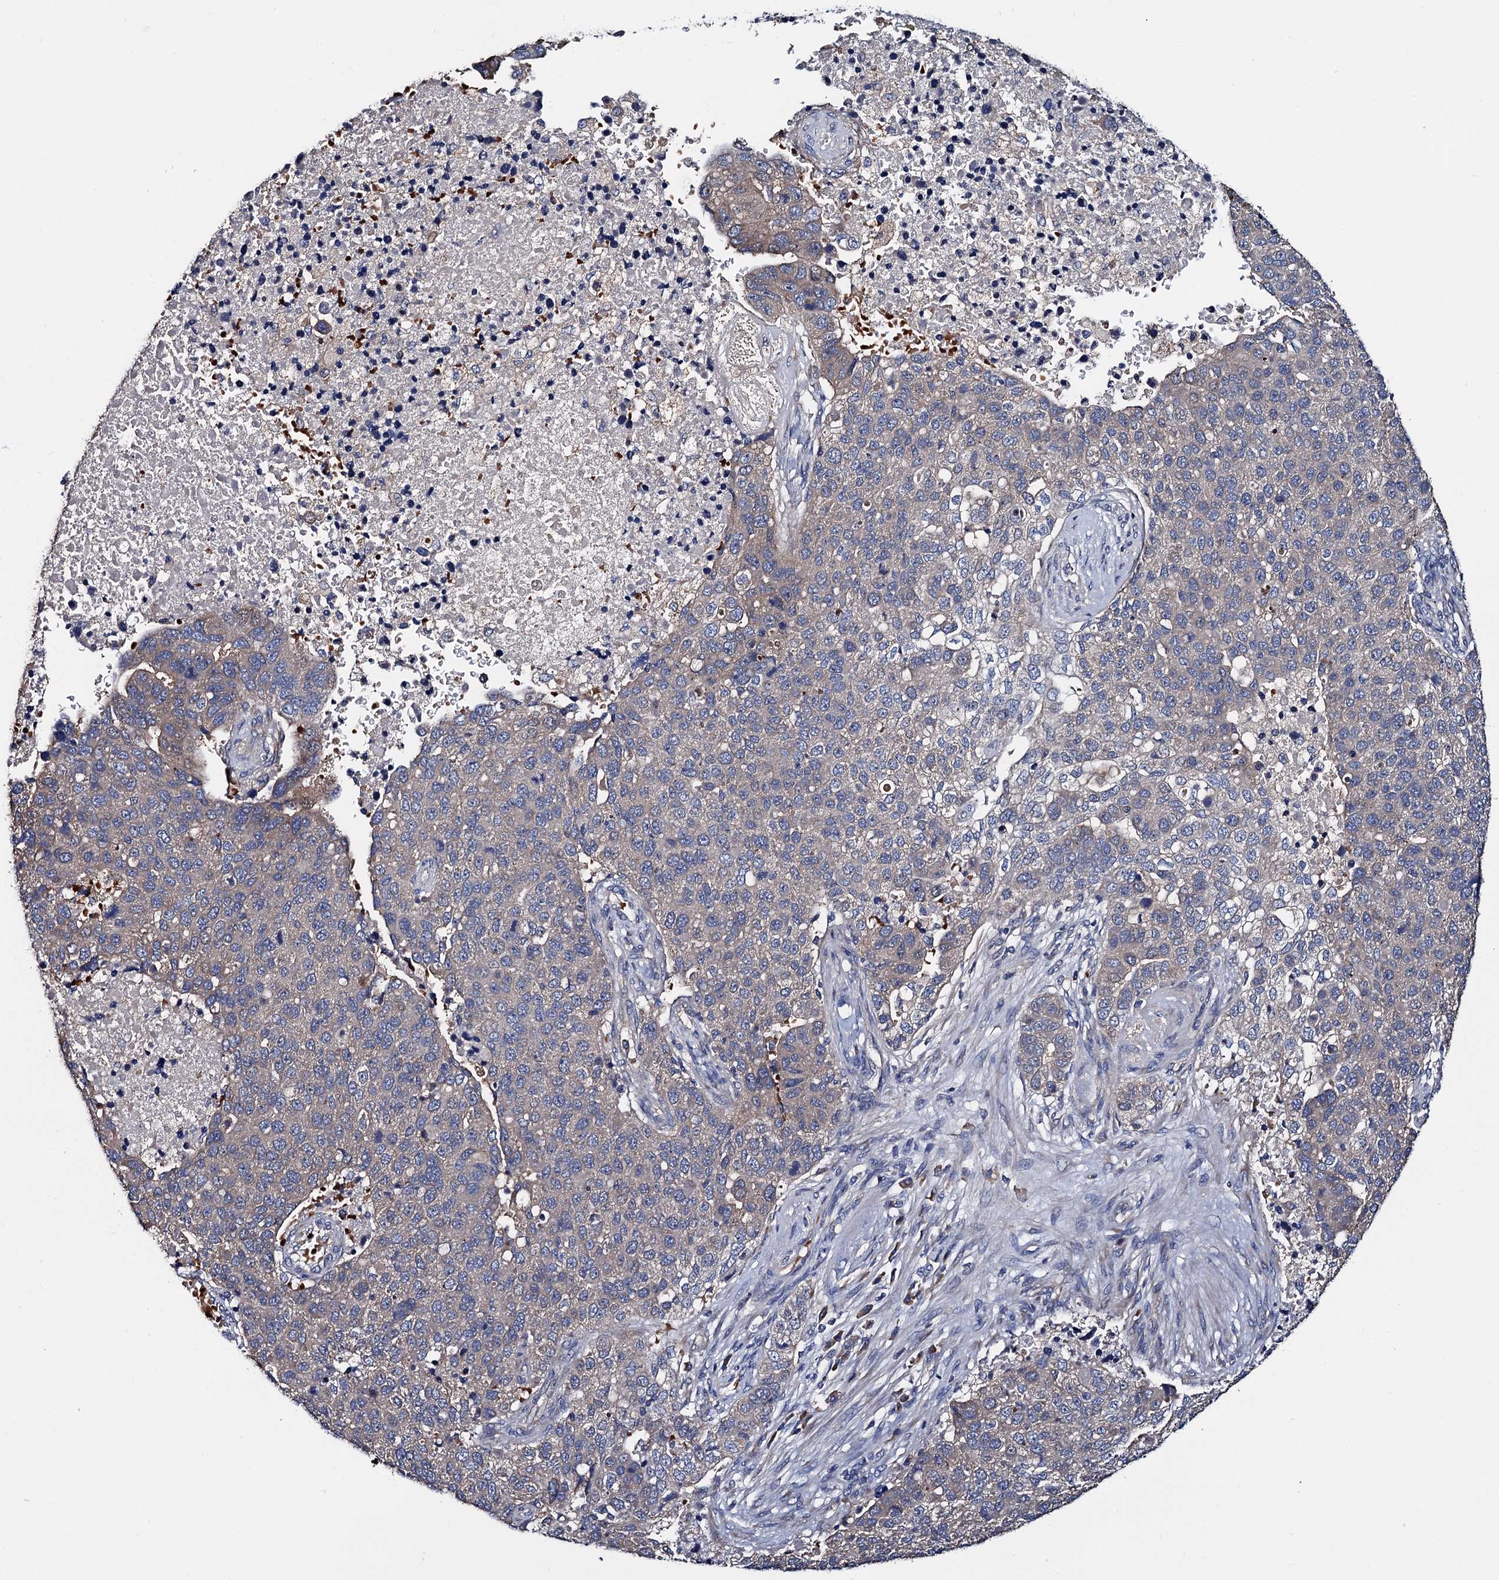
{"staining": {"intensity": "weak", "quantity": "<25%", "location": "cytoplasmic/membranous"}, "tissue": "pancreatic cancer", "cell_type": "Tumor cells", "image_type": "cancer", "snomed": [{"axis": "morphology", "description": "Adenocarcinoma, NOS"}, {"axis": "topography", "description": "Pancreas"}], "caption": "Immunohistochemical staining of adenocarcinoma (pancreatic) displays no significant positivity in tumor cells. (DAB IHC visualized using brightfield microscopy, high magnification).", "gene": "TRMT112", "patient": {"sex": "female", "age": 61}}